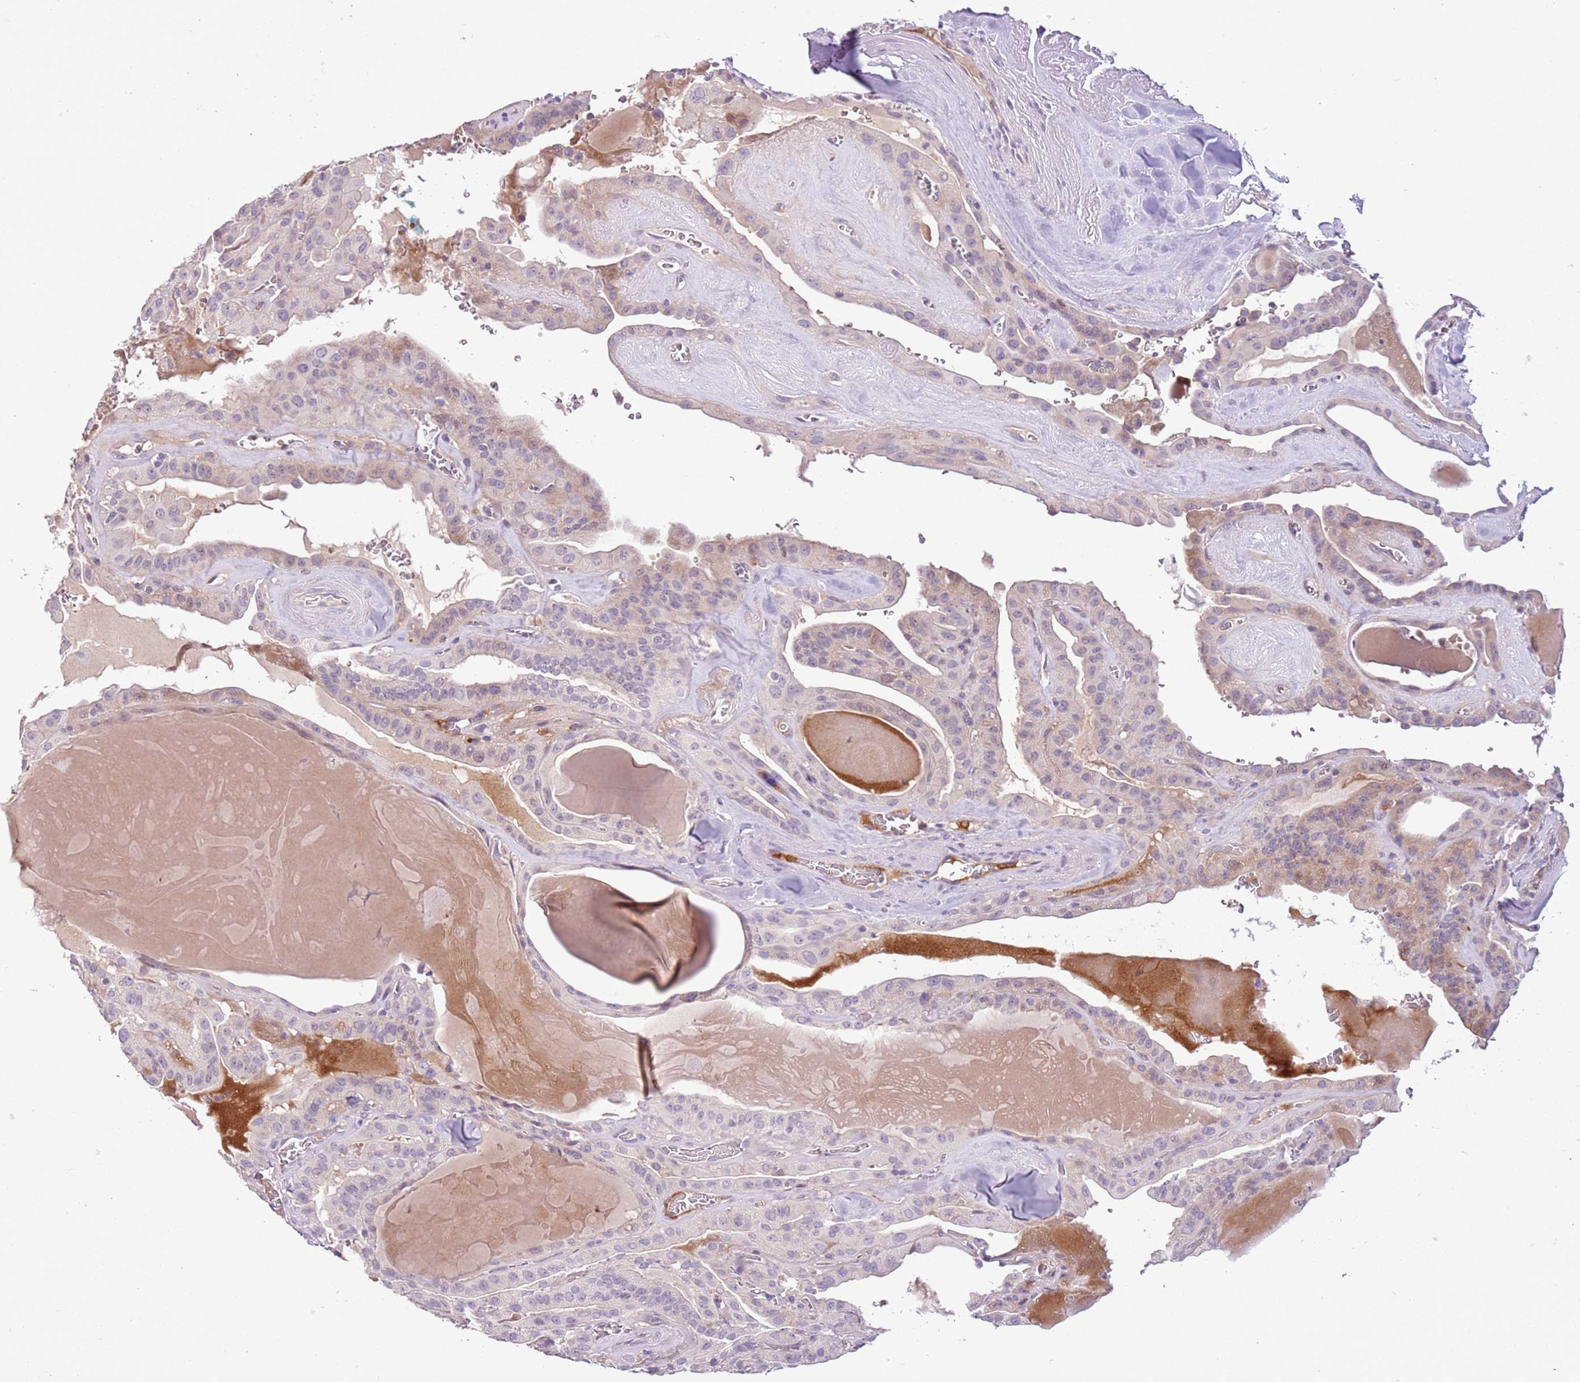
{"staining": {"intensity": "moderate", "quantity": "<25%", "location": "cytoplasmic/membranous"}, "tissue": "thyroid cancer", "cell_type": "Tumor cells", "image_type": "cancer", "snomed": [{"axis": "morphology", "description": "Papillary adenocarcinoma, NOS"}, {"axis": "topography", "description": "Thyroid gland"}], "caption": "Papillary adenocarcinoma (thyroid) was stained to show a protein in brown. There is low levels of moderate cytoplasmic/membranous staining in about <25% of tumor cells.", "gene": "SCAMP5", "patient": {"sex": "male", "age": 52}}